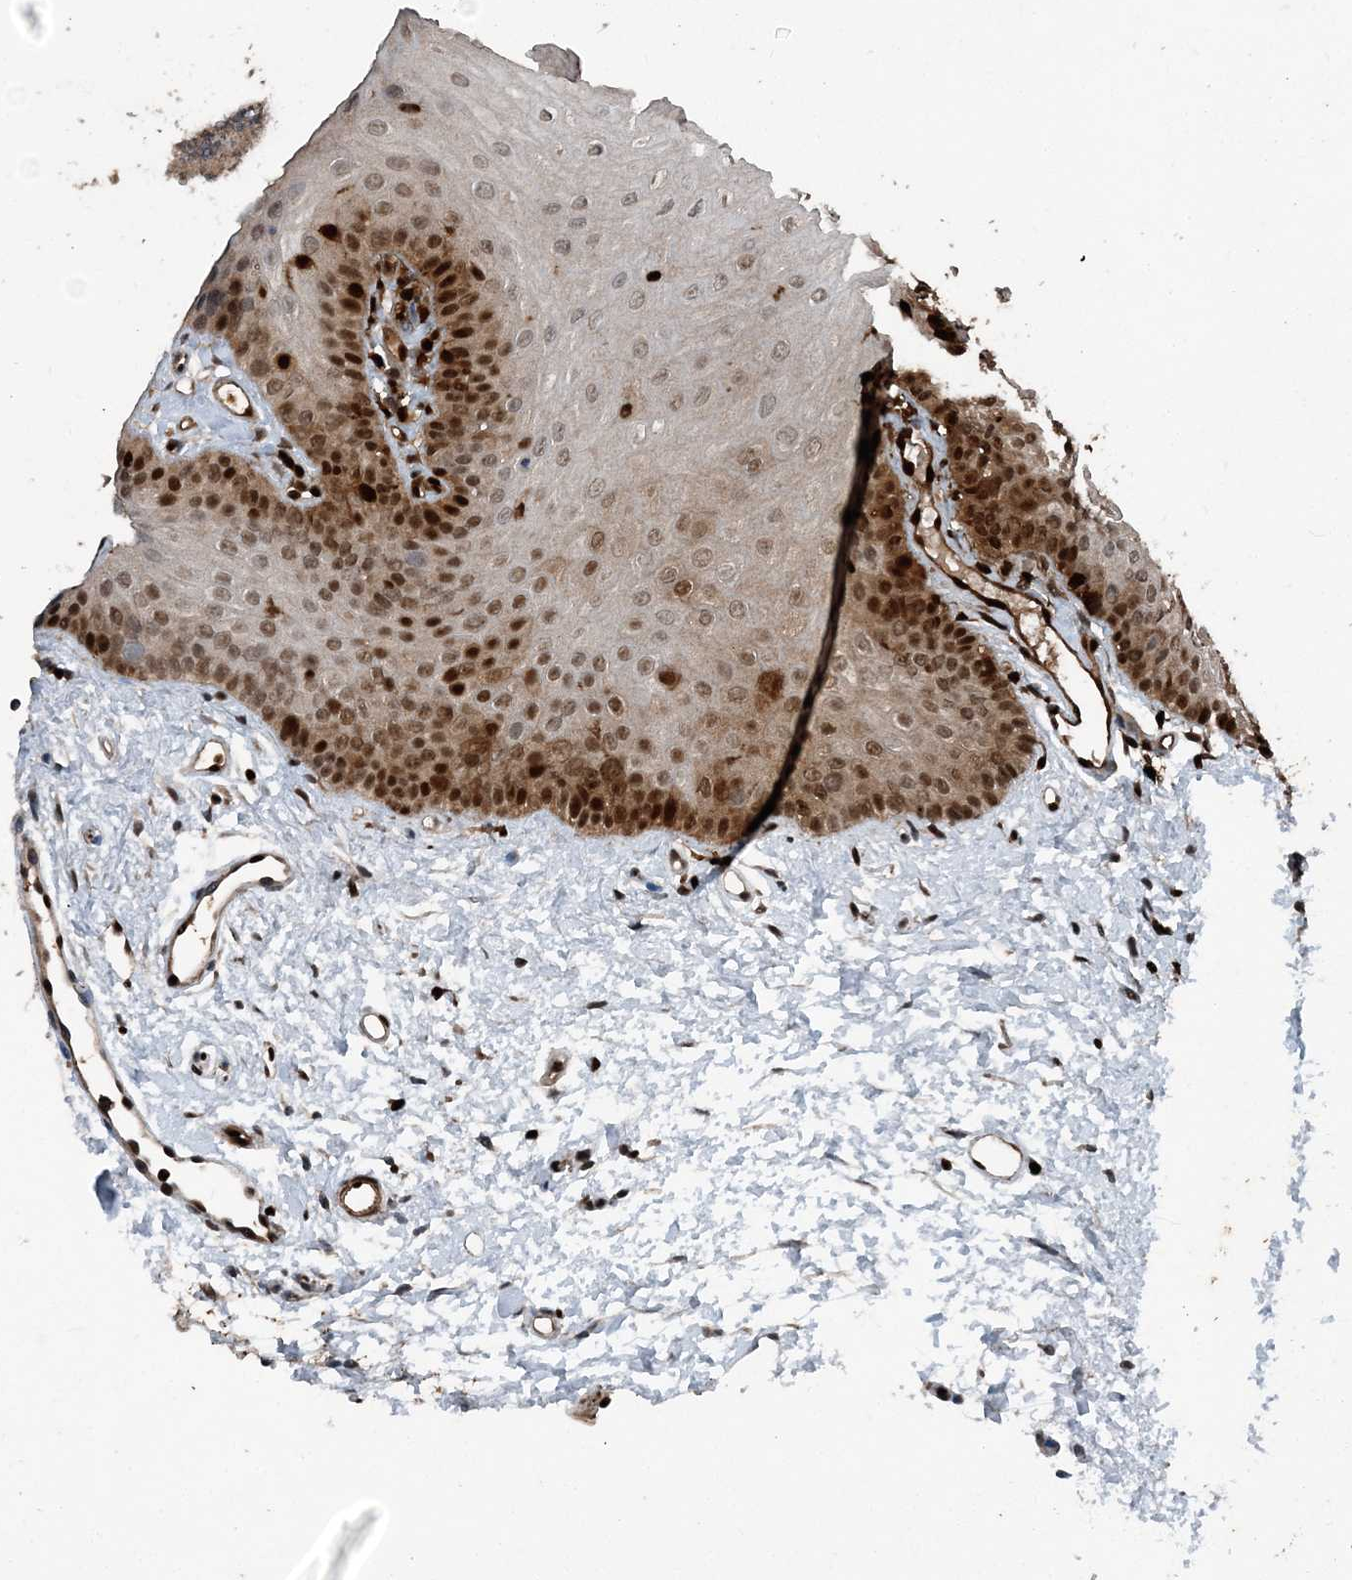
{"staining": {"intensity": "strong", "quantity": "25%-75%", "location": "cytoplasmic/membranous,nuclear"}, "tissue": "oral mucosa", "cell_type": "Squamous epithelial cells", "image_type": "normal", "snomed": [{"axis": "morphology", "description": "Normal tissue, NOS"}, {"axis": "topography", "description": "Oral tissue"}], "caption": "High-power microscopy captured an immunohistochemistry photomicrograph of benign oral mucosa, revealing strong cytoplasmic/membranous,nuclear staining in approximately 25%-75% of squamous epithelial cells.", "gene": "CFL1", "patient": {"sex": "female", "age": 68}}